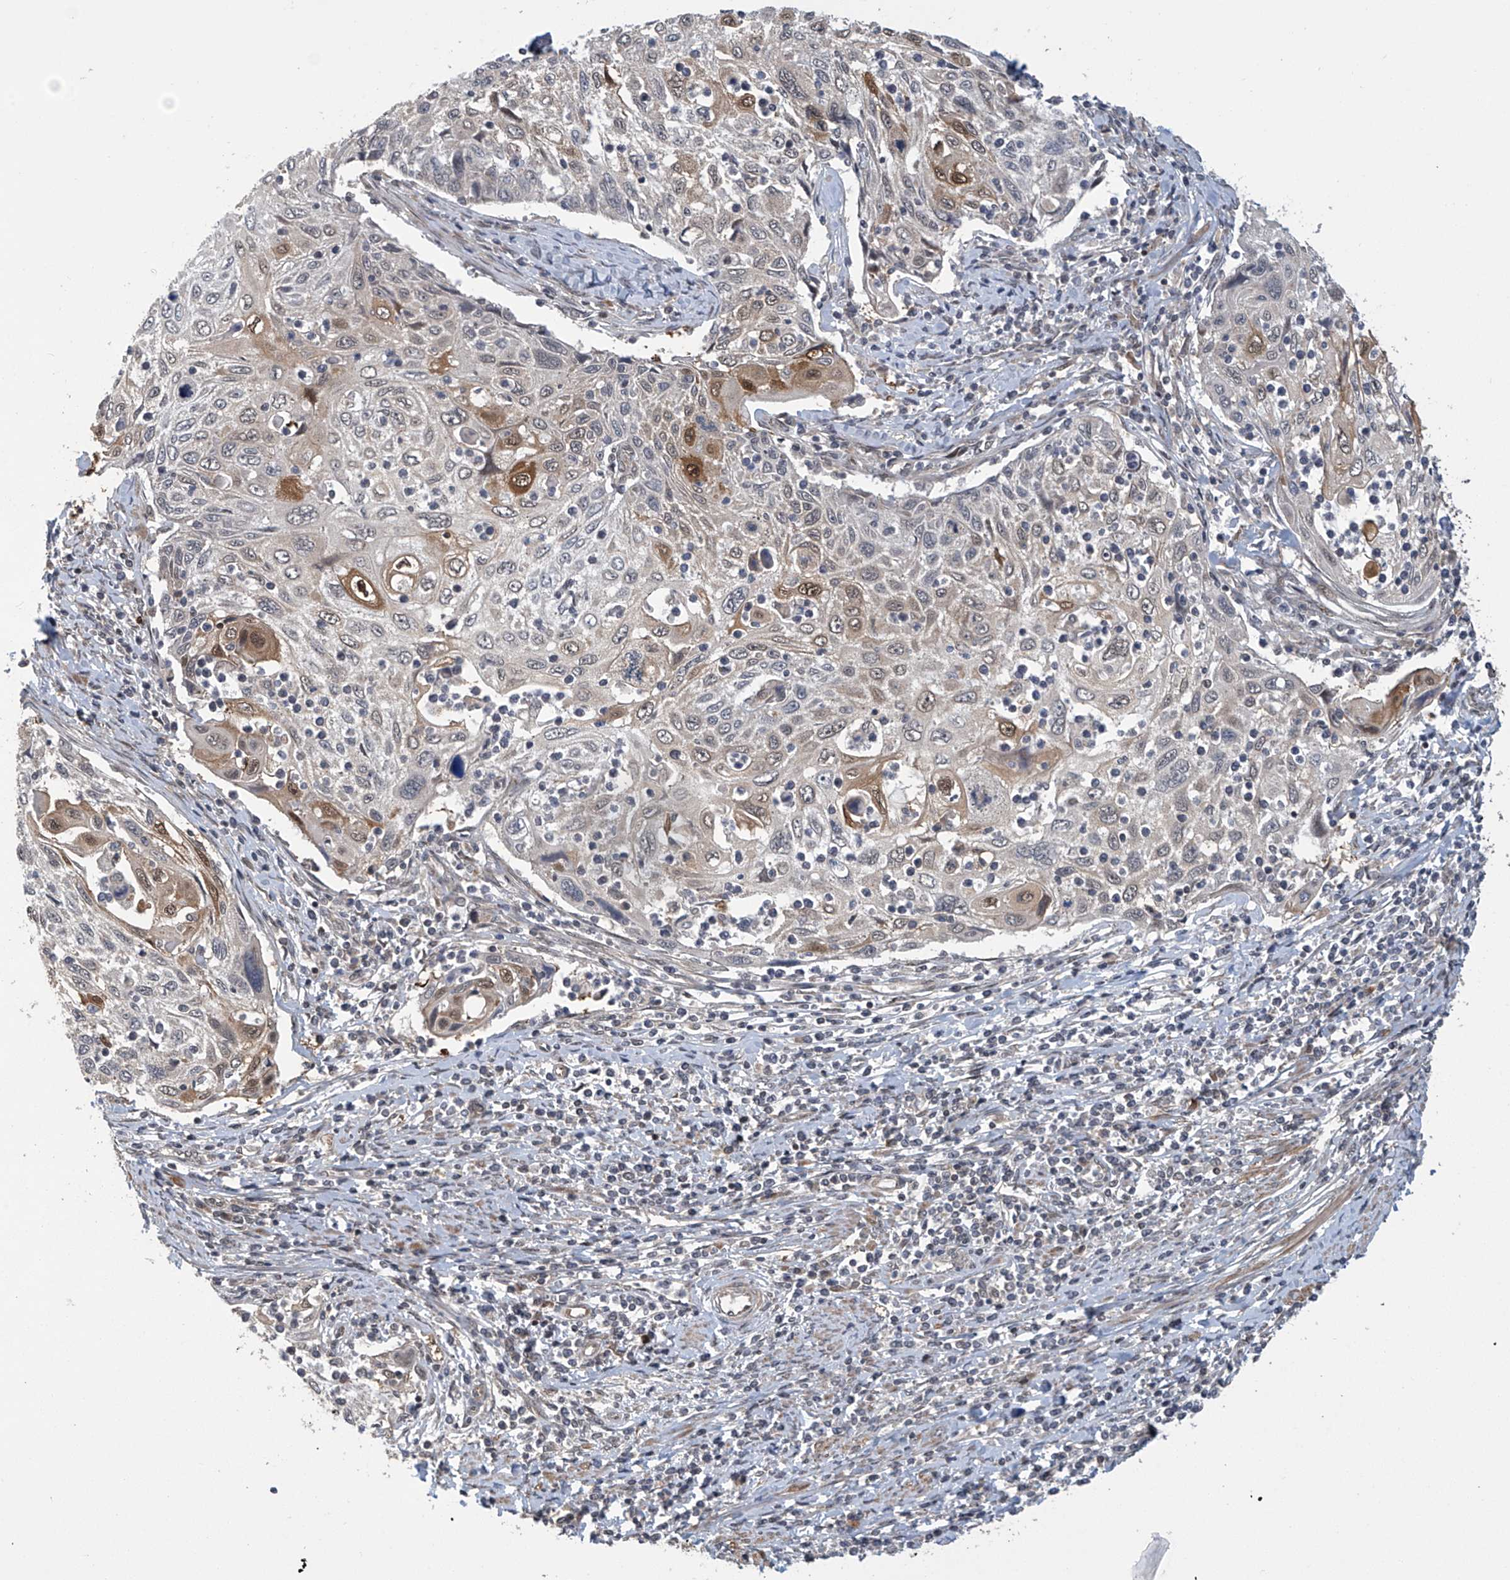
{"staining": {"intensity": "moderate", "quantity": "<25%", "location": "cytoplasmic/membranous,nuclear"}, "tissue": "cervical cancer", "cell_type": "Tumor cells", "image_type": "cancer", "snomed": [{"axis": "morphology", "description": "Squamous cell carcinoma, NOS"}, {"axis": "topography", "description": "Cervix"}], "caption": "Squamous cell carcinoma (cervical) tissue shows moderate cytoplasmic/membranous and nuclear positivity in about <25% of tumor cells", "gene": "ABHD13", "patient": {"sex": "female", "age": 70}}